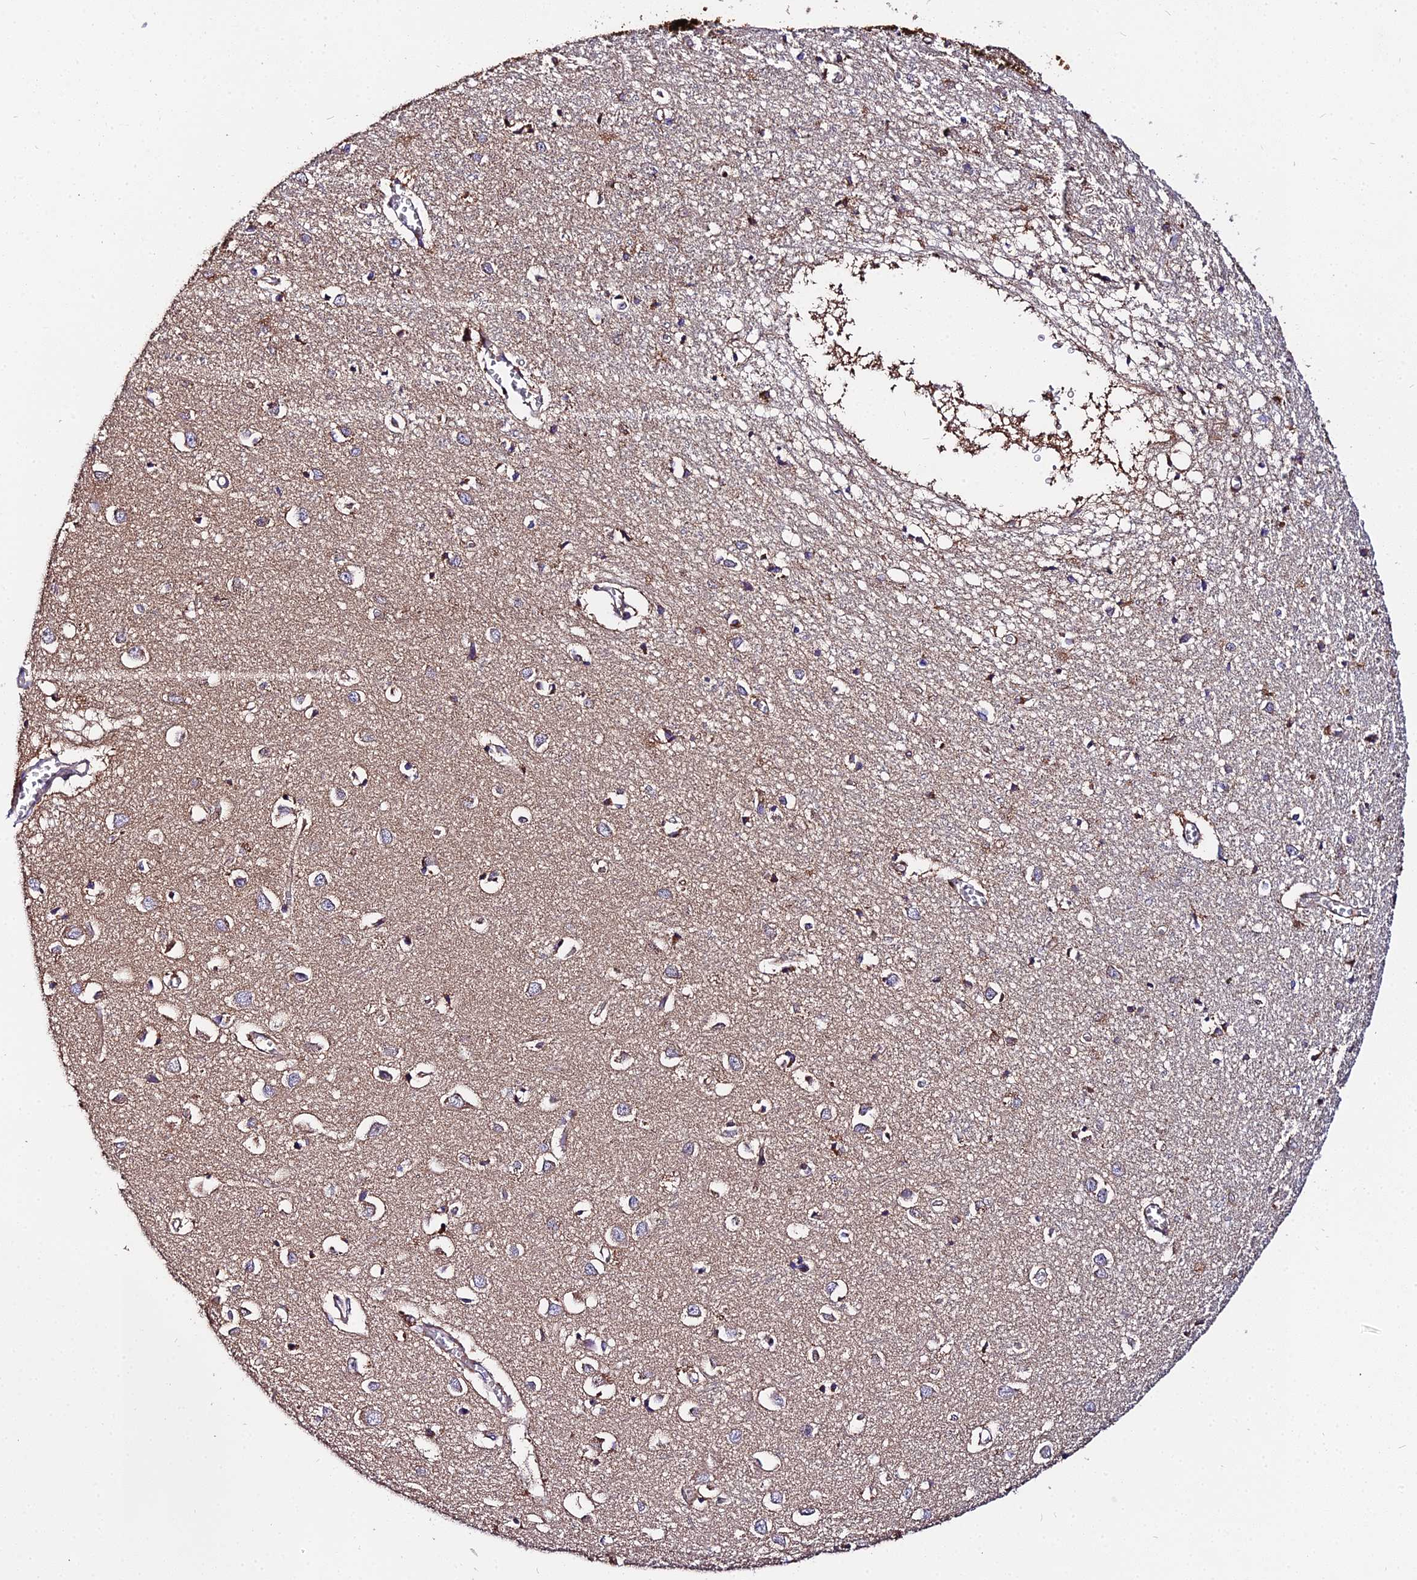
{"staining": {"intensity": "weak", "quantity": ">75%", "location": "cytoplasmic/membranous"}, "tissue": "cerebral cortex", "cell_type": "Endothelial cells", "image_type": "normal", "snomed": [{"axis": "morphology", "description": "Normal tissue, NOS"}, {"axis": "topography", "description": "Cerebral cortex"}], "caption": "This histopathology image reveals benign cerebral cortex stained with immunohistochemistry (IHC) to label a protein in brown. The cytoplasmic/membranous of endothelial cells show weak positivity for the protein. Nuclei are counter-stained blue.", "gene": "ZBED8", "patient": {"sex": "female", "age": 64}}